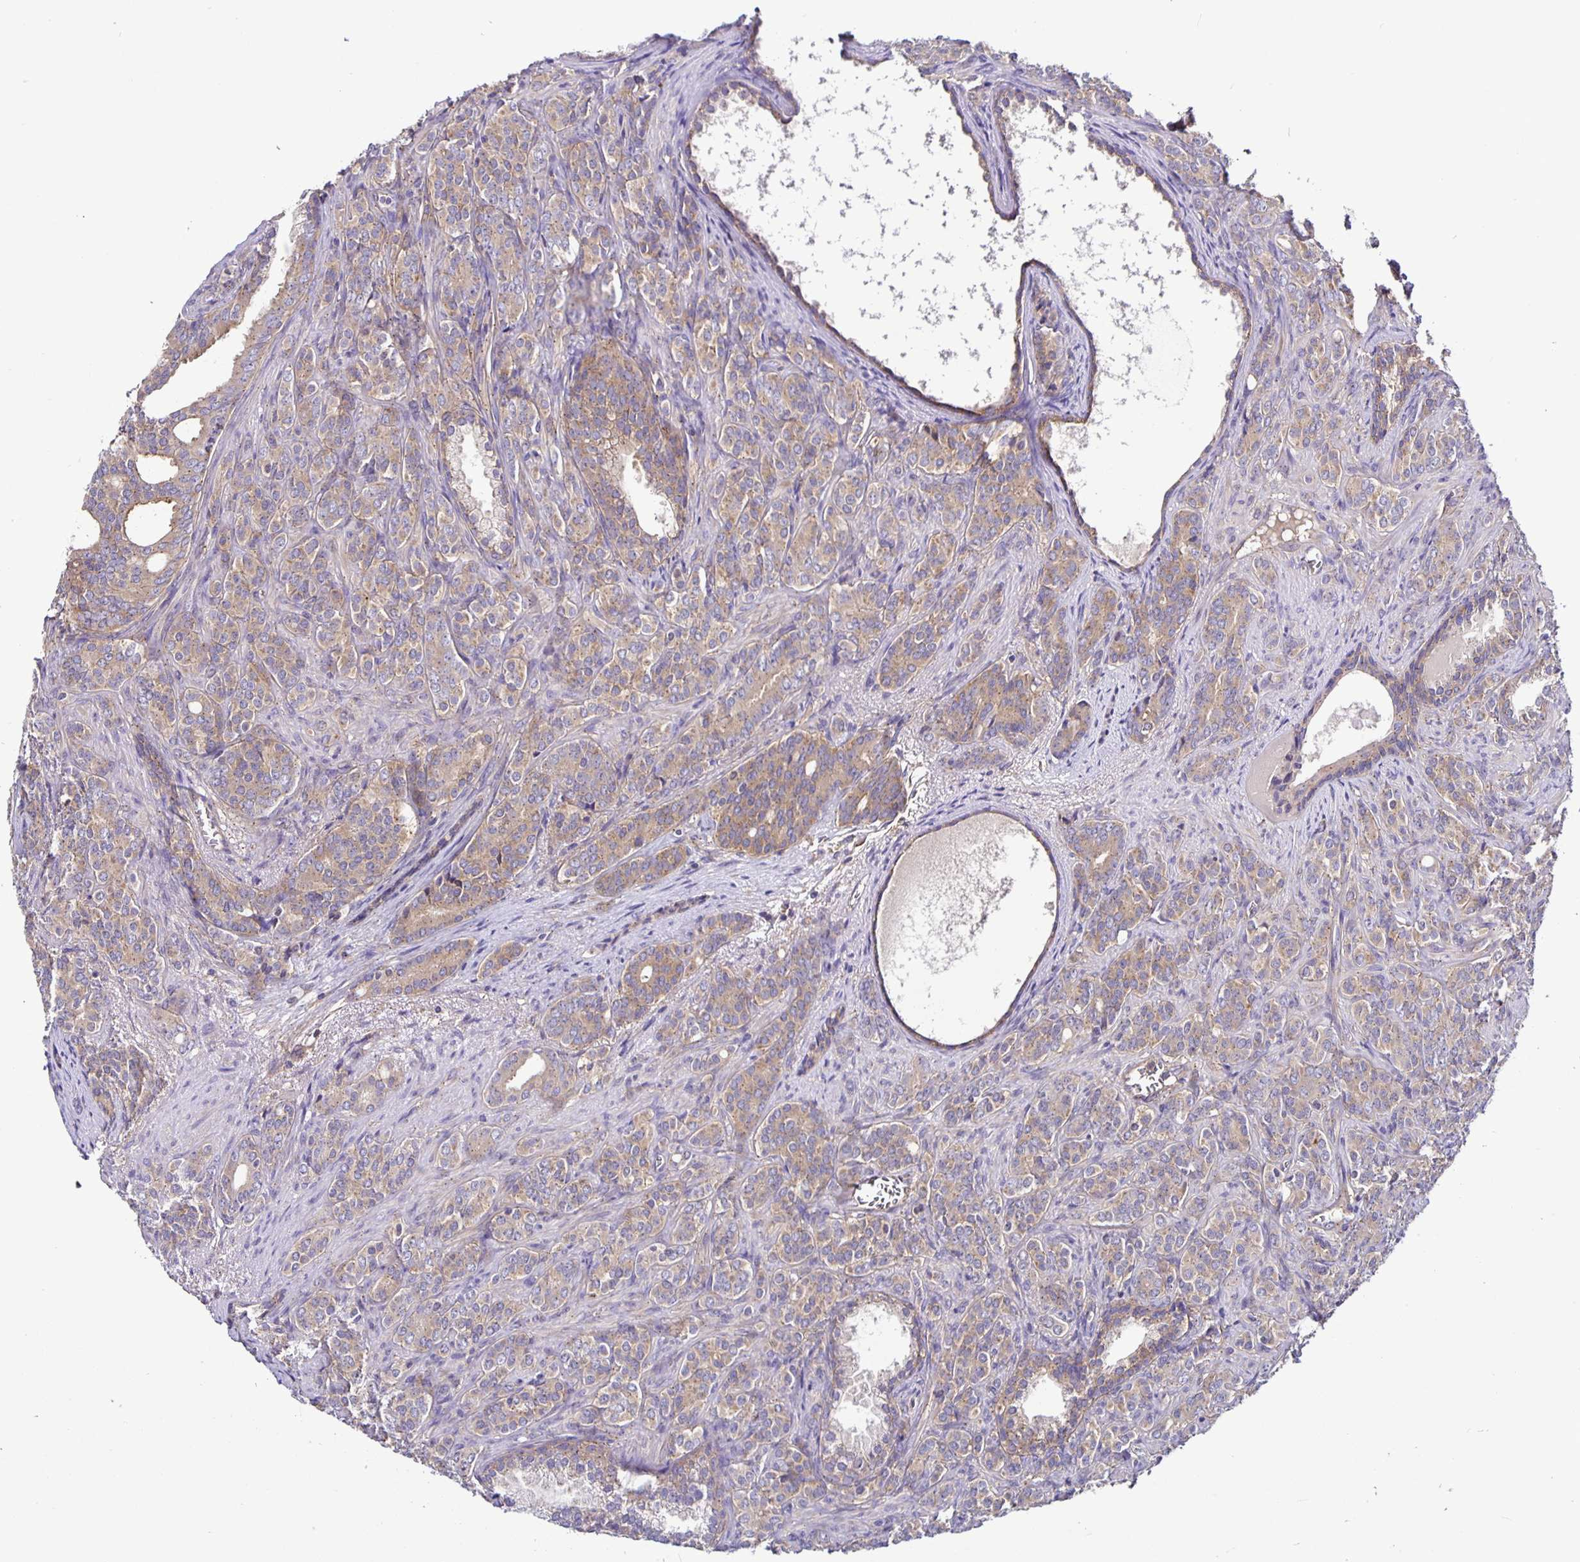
{"staining": {"intensity": "weak", "quantity": ">75%", "location": "cytoplasmic/membranous"}, "tissue": "prostate cancer", "cell_type": "Tumor cells", "image_type": "cancer", "snomed": [{"axis": "morphology", "description": "Adenocarcinoma, High grade"}, {"axis": "topography", "description": "Prostate"}], "caption": "IHC (DAB (3,3'-diaminobenzidine)) staining of prostate cancer demonstrates weak cytoplasmic/membranous protein staining in approximately >75% of tumor cells. (DAB IHC, brown staining for protein, blue staining for nuclei).", "gene": "SNX5", "patient": {"sex": "male", "age": 84}}